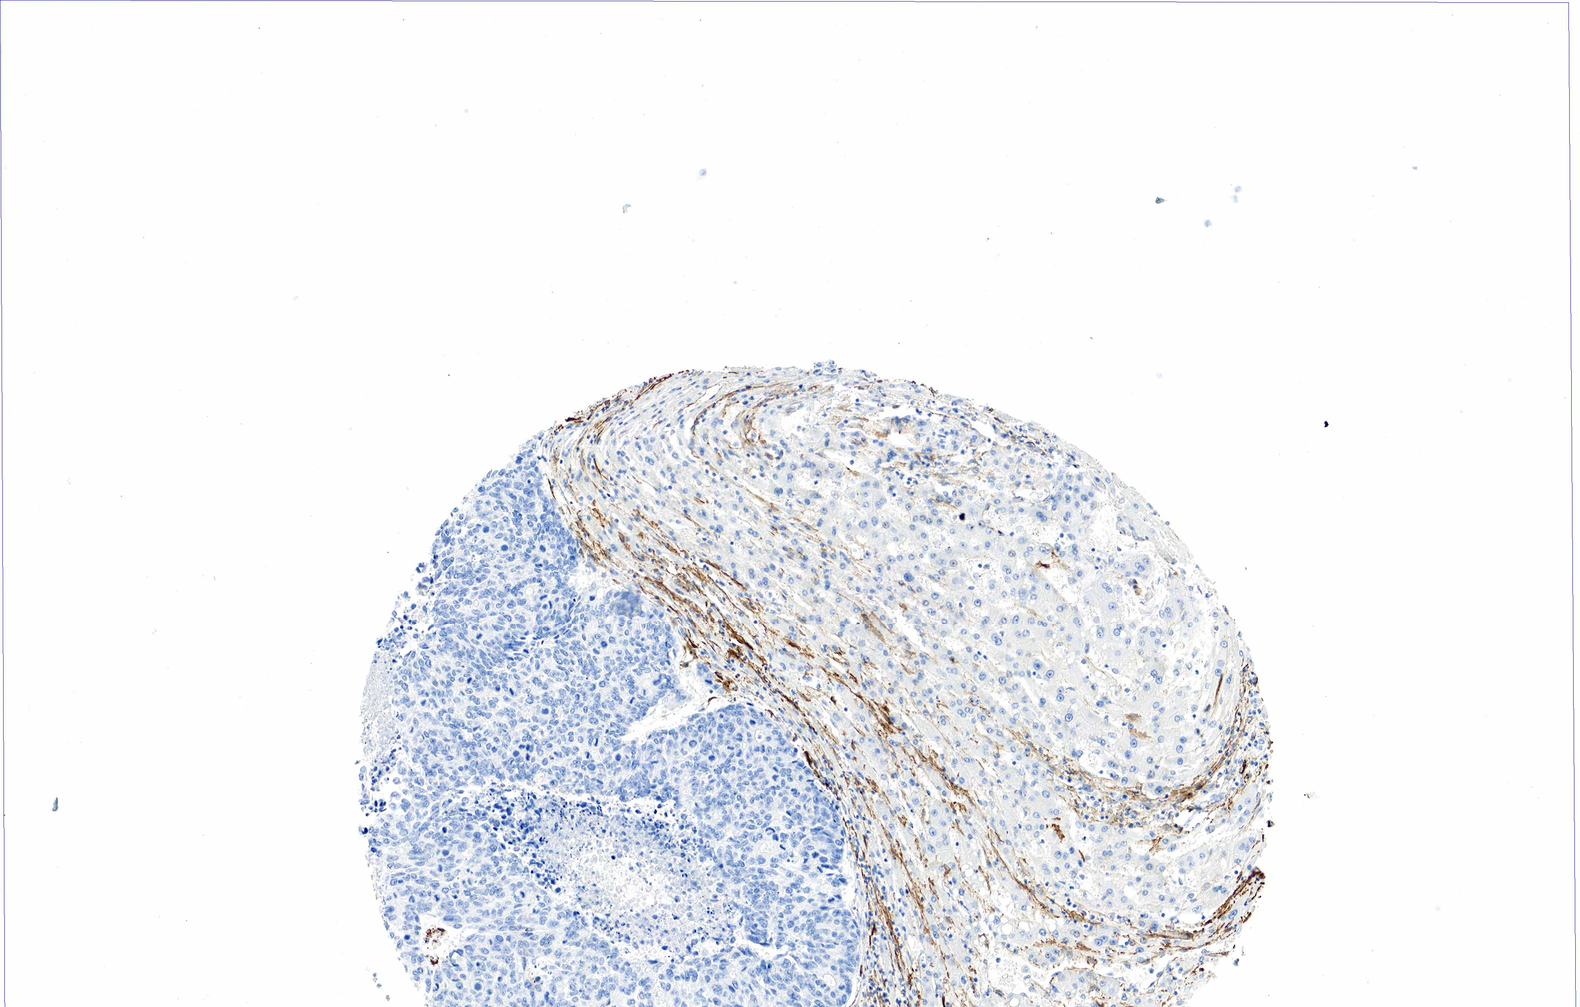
{"staining": {"intensity": "negative", "quantity": "none", "location": "none"}, "tissue": "stomach cancer", "cell_type": "Tumor cells", "image_type": "cancer", "snomed": [{"axis": "morphology", "description": "Adenocarcinoma, NOS"}, {"axis": "topography", "description": "Stomach, lower"}], "caption": "This micrograph is of stomach cancer stained with immunohistochemistry to label a protein in brown with the nuclei are counter-stained blue. There is no staining in tumor cells. The staining was performed using DAB (3,3'-diaminobenzidine) to visualize the protein expression in brown, while the nuclei were stained in blue with hematoxylin (Magnification: 20x).", "gene": "ACTA1", "patient": {"sex": "male", "age": 88}}